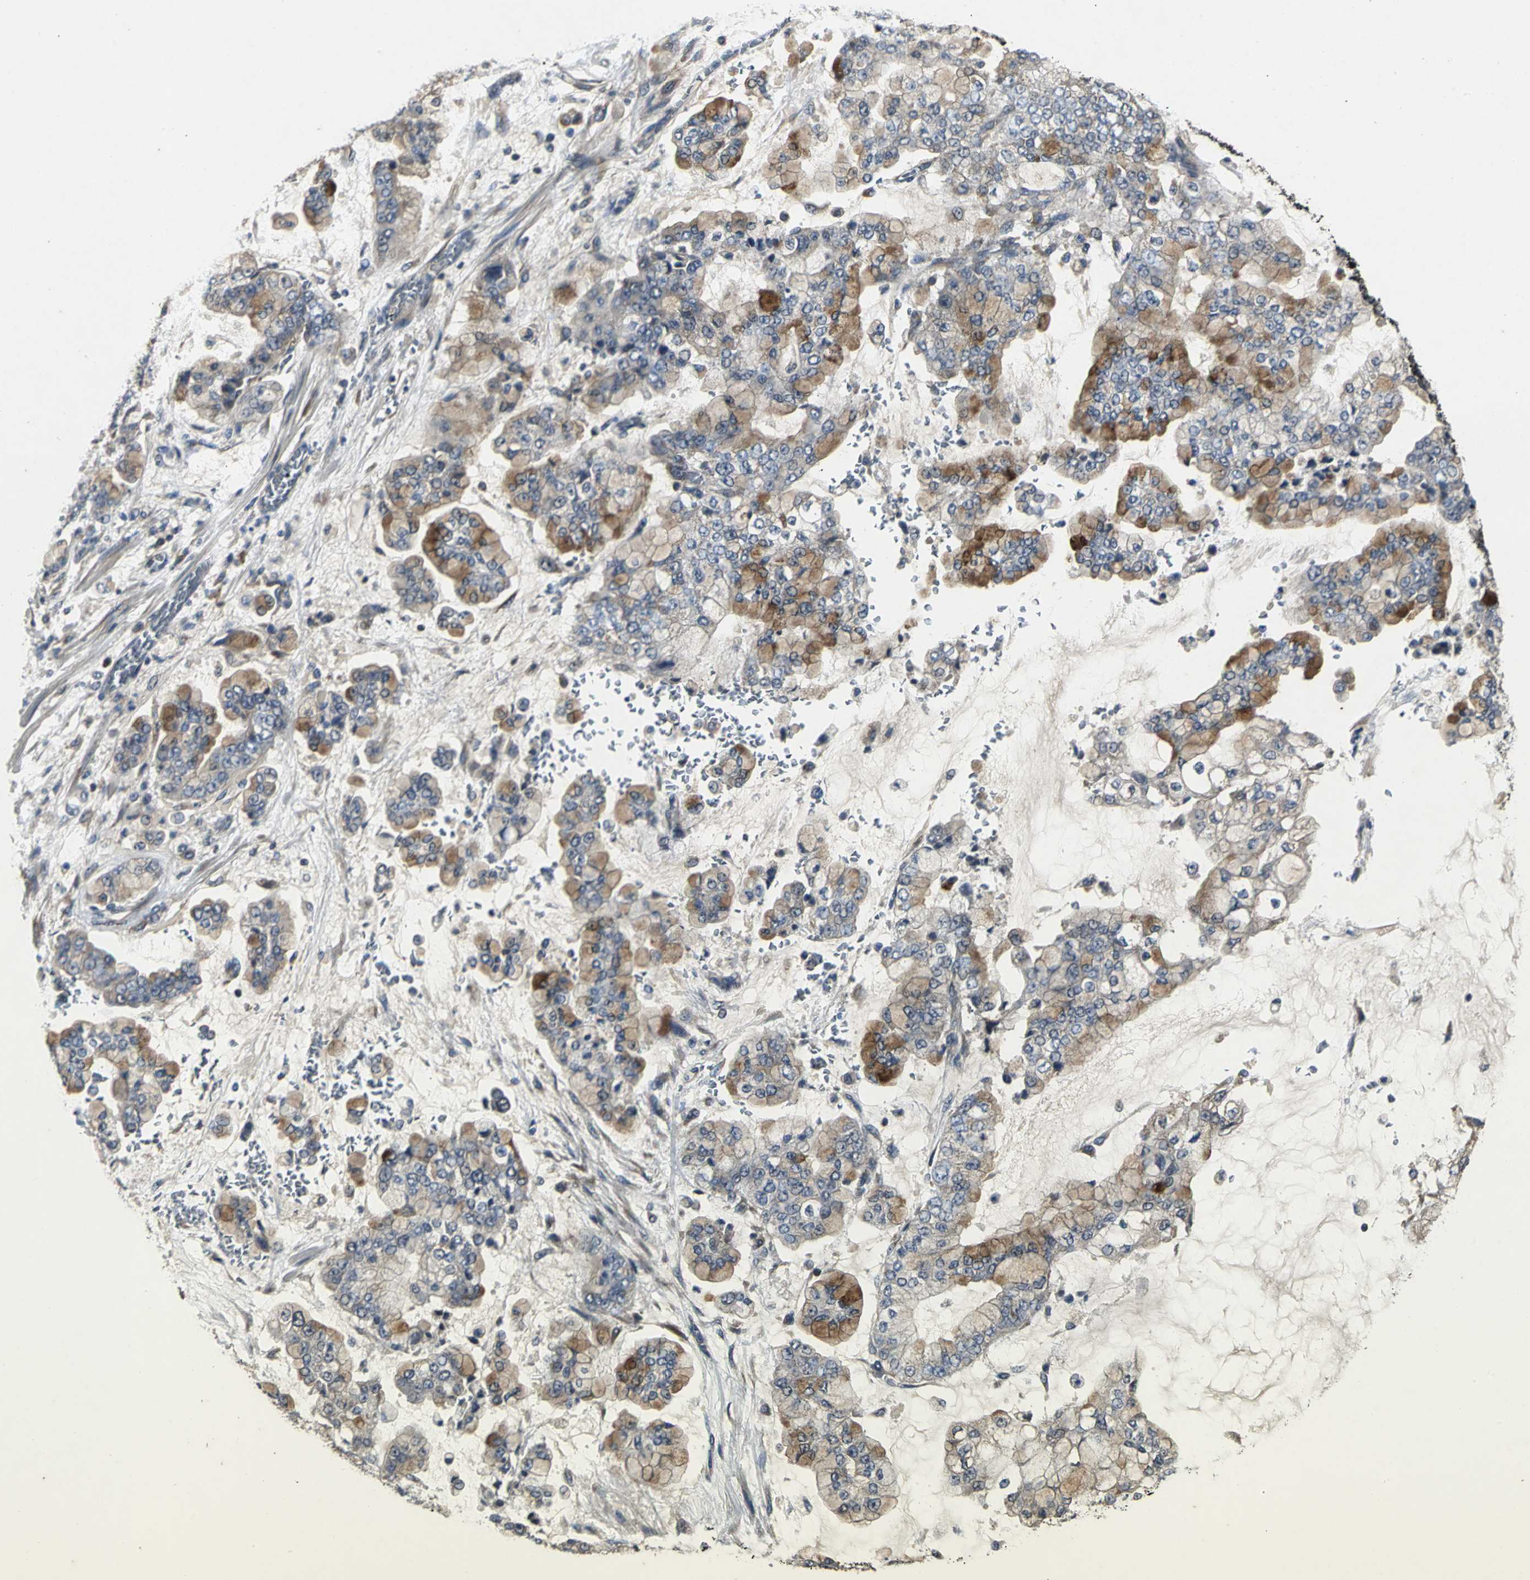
{"staining": {"intensity": "moderate", "quantity": ">75%", "location": "cytoplasmic/membranous"}, "tissue": "stomach cancer", "cell_type": "Tumor cells", "image_type": "cancer", "snomed": [{"axis": "morphology", "description": "Normal tissue, NOS"}, {"axis": "morphology", "description": "Adenocarcinoma, NOS"}, {"axis": "topography", "description": "Stomach, upper"}, {"axis": "topography", "description": "Stomach"}], "caption": "This is a photomicrograph of immunohistochemistry staining of stomach adenocarcinoma, which shows moderate positivity in the cytoplasmic/membranous of tumor cells.", "gene": "IRF3", "patient": {"sex": "male", "age": 76}}